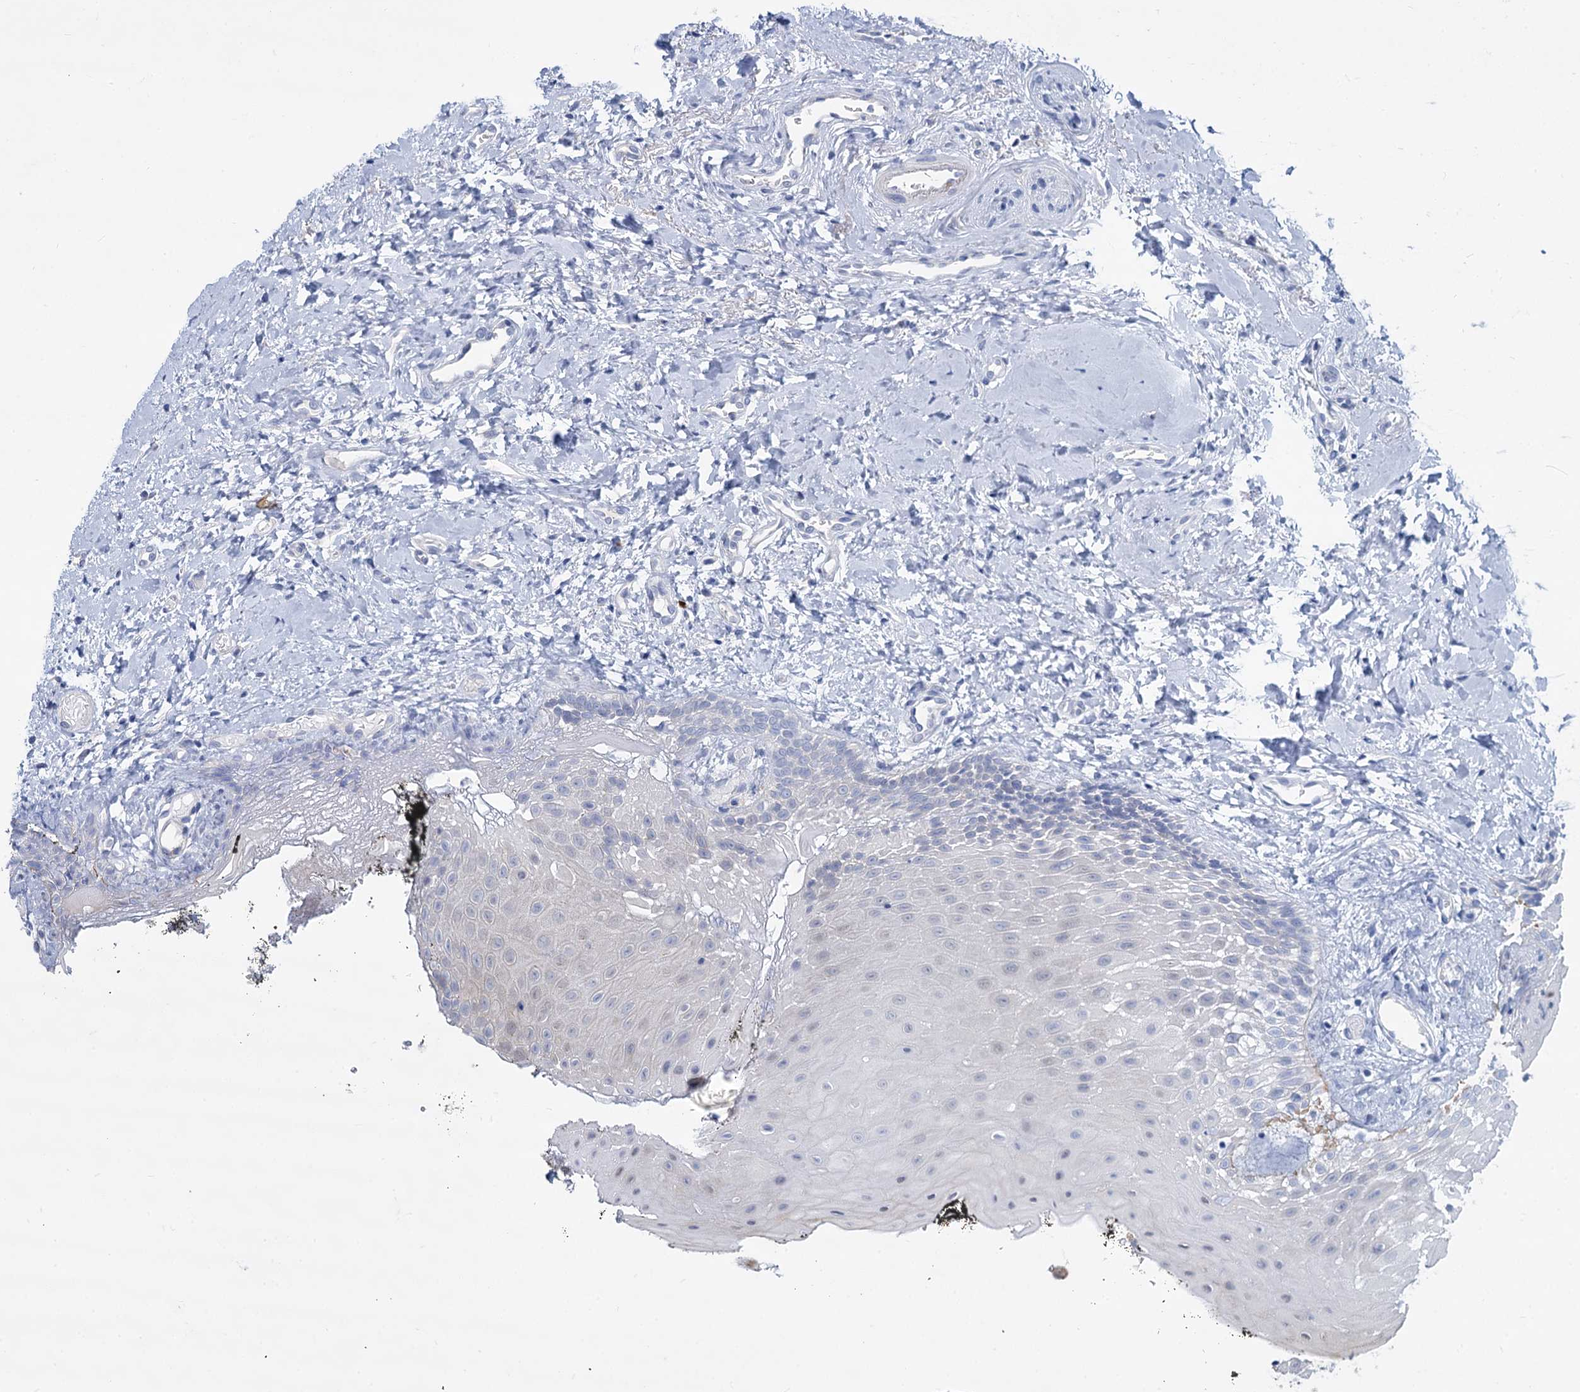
{"staining": {"intensity": "negative", "quantity": "none", "location": "none"}, "tissue": "oral mucosa", "cell_type": "Squamous epithelial cells", "image_type": "normal", "snomed": [{"axis": "morphology", "description": "Normal tissue, NOS"}, {"axis": "topography", "description": "Oral tissue"}], "caption": "High magnification brightfield microscopy of unremarkable oral mucosa stained with DAB (3,3'-diaminobenzidine) (brown) and counterstained with hematoxylin (blue): squamous epithelial cells show no significant positivity. Nuclei are stained in blue.", "gene": "TRIM77", "patient": {"sex": "male", "age": 74}}